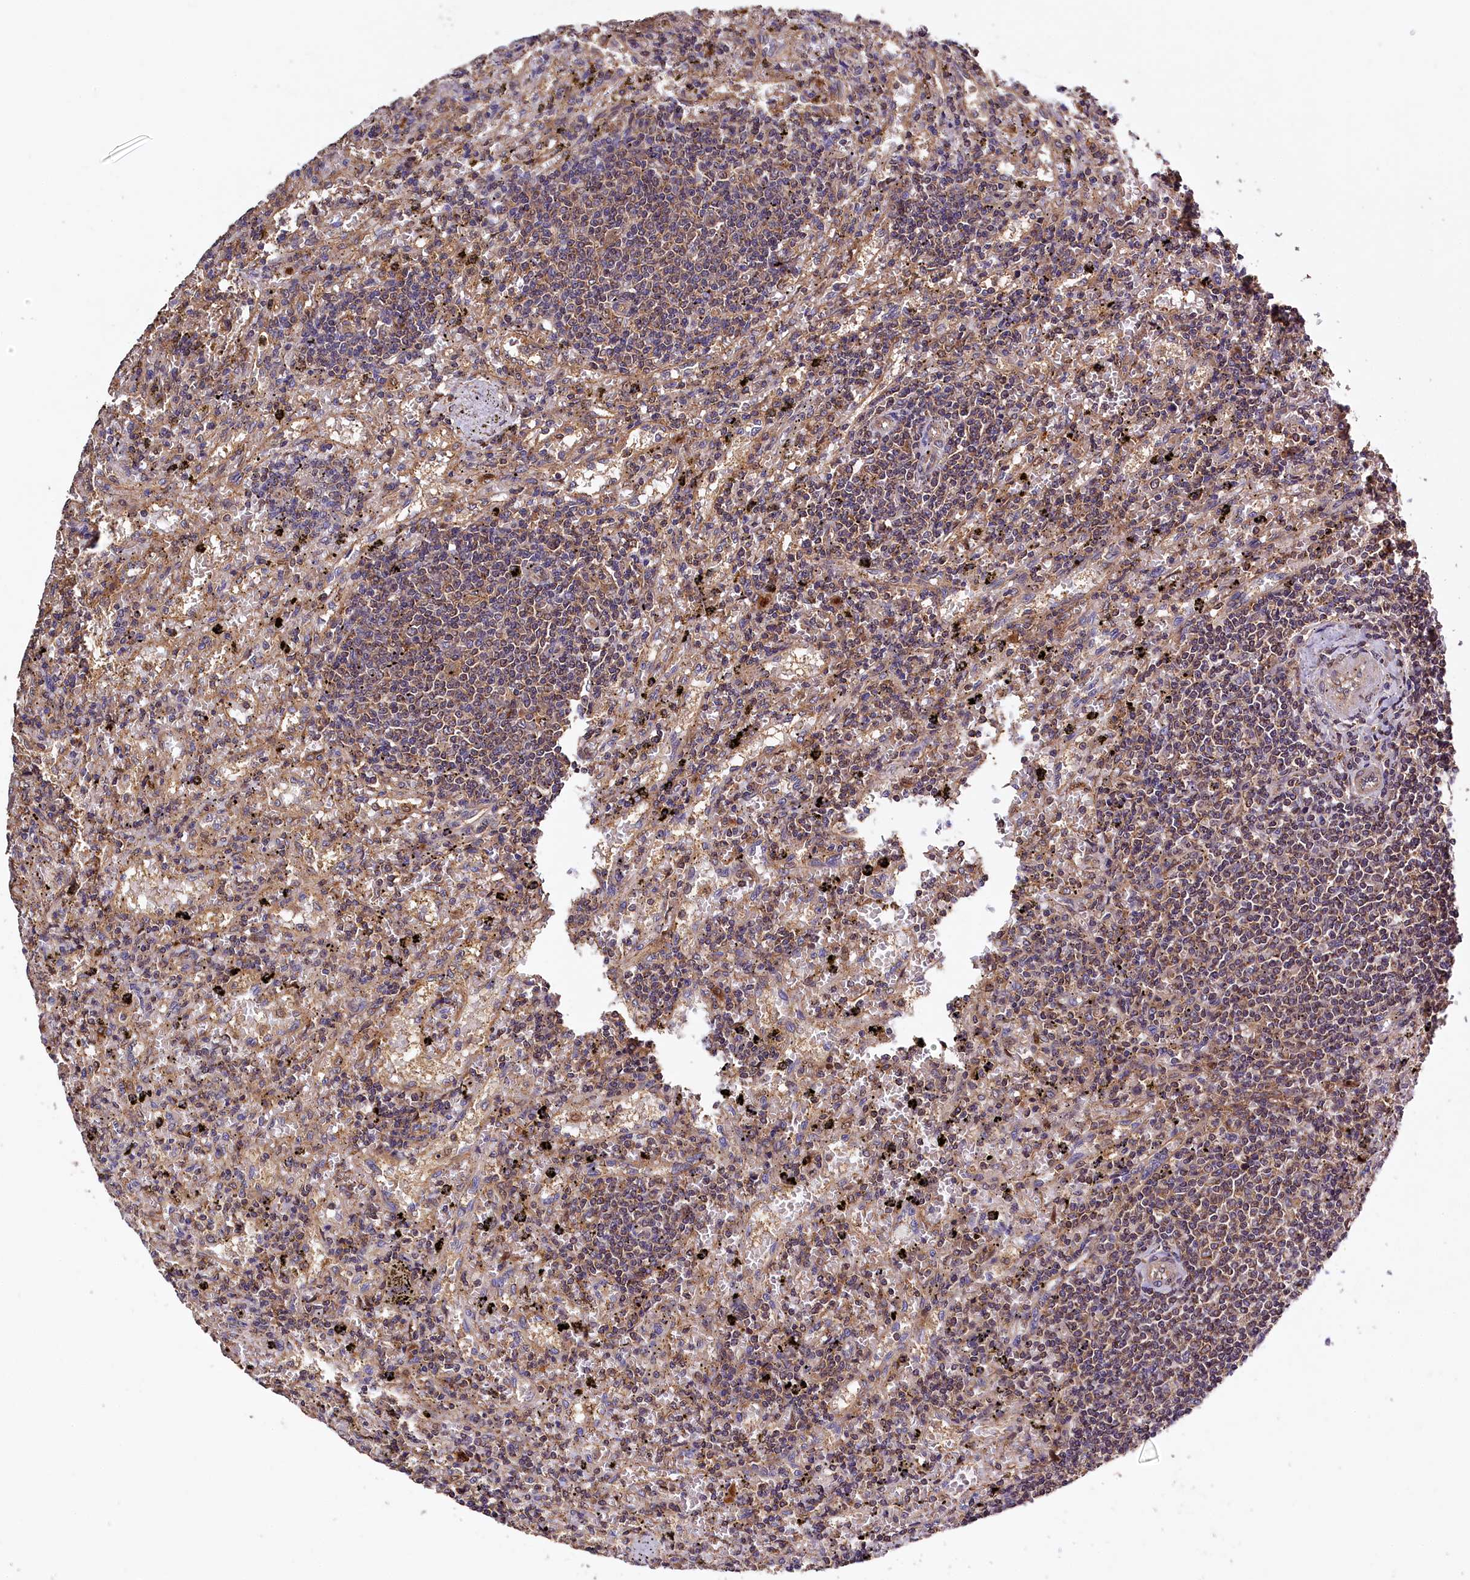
{"staining": {"intensity": "weak", "quantity": "25%-75%", "location": "cytoplasmic/membranous"}, "tissue": "lymphoma", "cell_type": "Tumor cells", "image_type": "cancer", "snomed": [{"axis": "morphology", "description": "Malignant lymphoma, non-Hodgkin's type, Low grade"}, {"axis": "topography", "description": "Spleen"}], "caption": "Lymphoma stained for a protein displays weak cytoplasmic/membranous positivity in tumor cells.", "gene": "KLC2", "patient": {"sex": "male", "age": 76}}